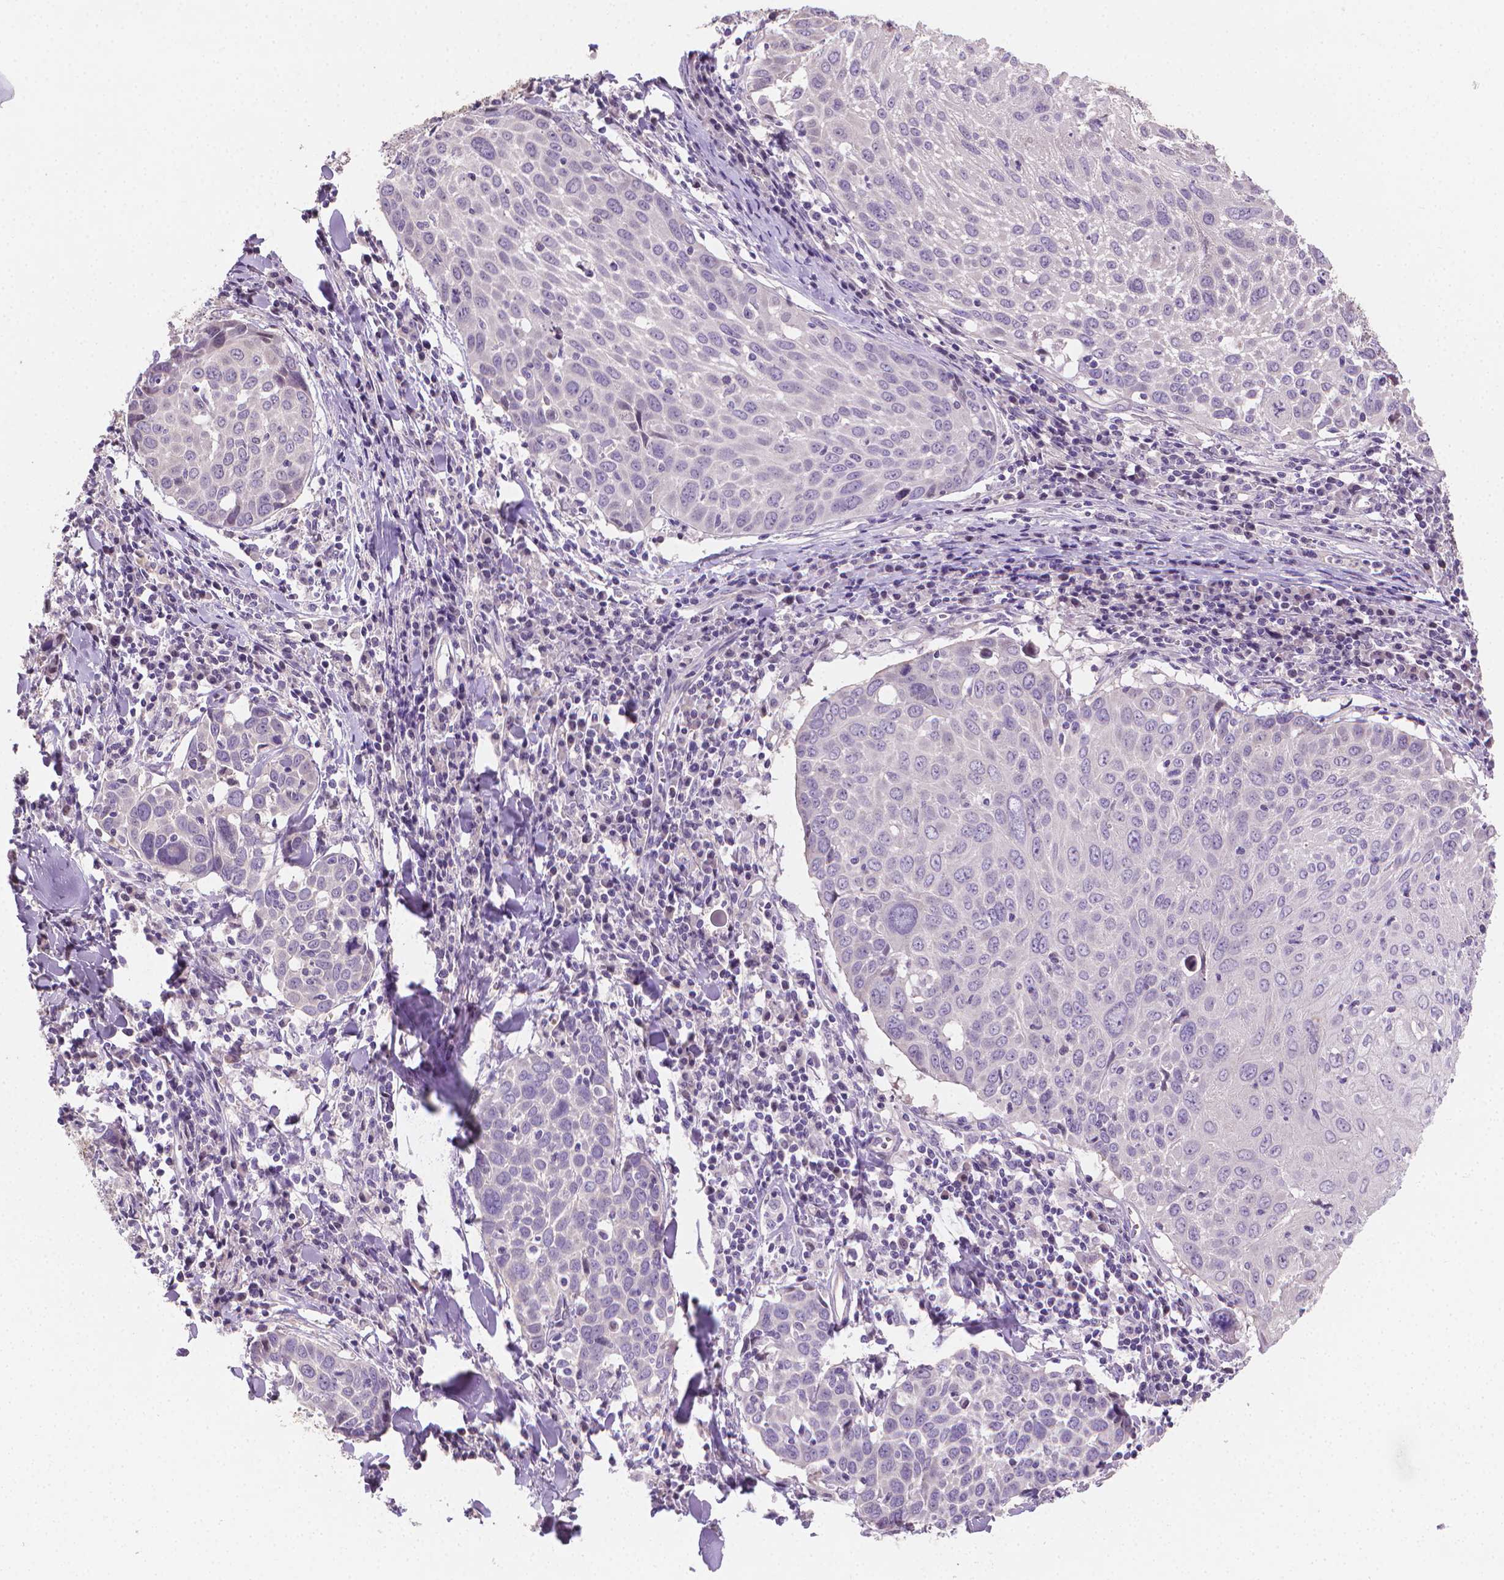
{"staining": {"intensity": "negative", "quantity": "none", "location": "none"}, "tissue": "lung cancer", "cell_type": "Tumor cells", "image_type": "cancer", "snomed": [{"axis": "morphology", "description": "Squamous cell carcinoma, NOS"}, {"axis": "topography", "description": "Lung"}], "caption": "High magnification brightfield microscopy of lung cancer (squamous cell carcinoma) stained with DAB (brown) and counterstained with hematoxylin (blue): tumor cells show no significant expression.", "gene": "CLXN", "patient": {"sex": "male", "age": 57}}